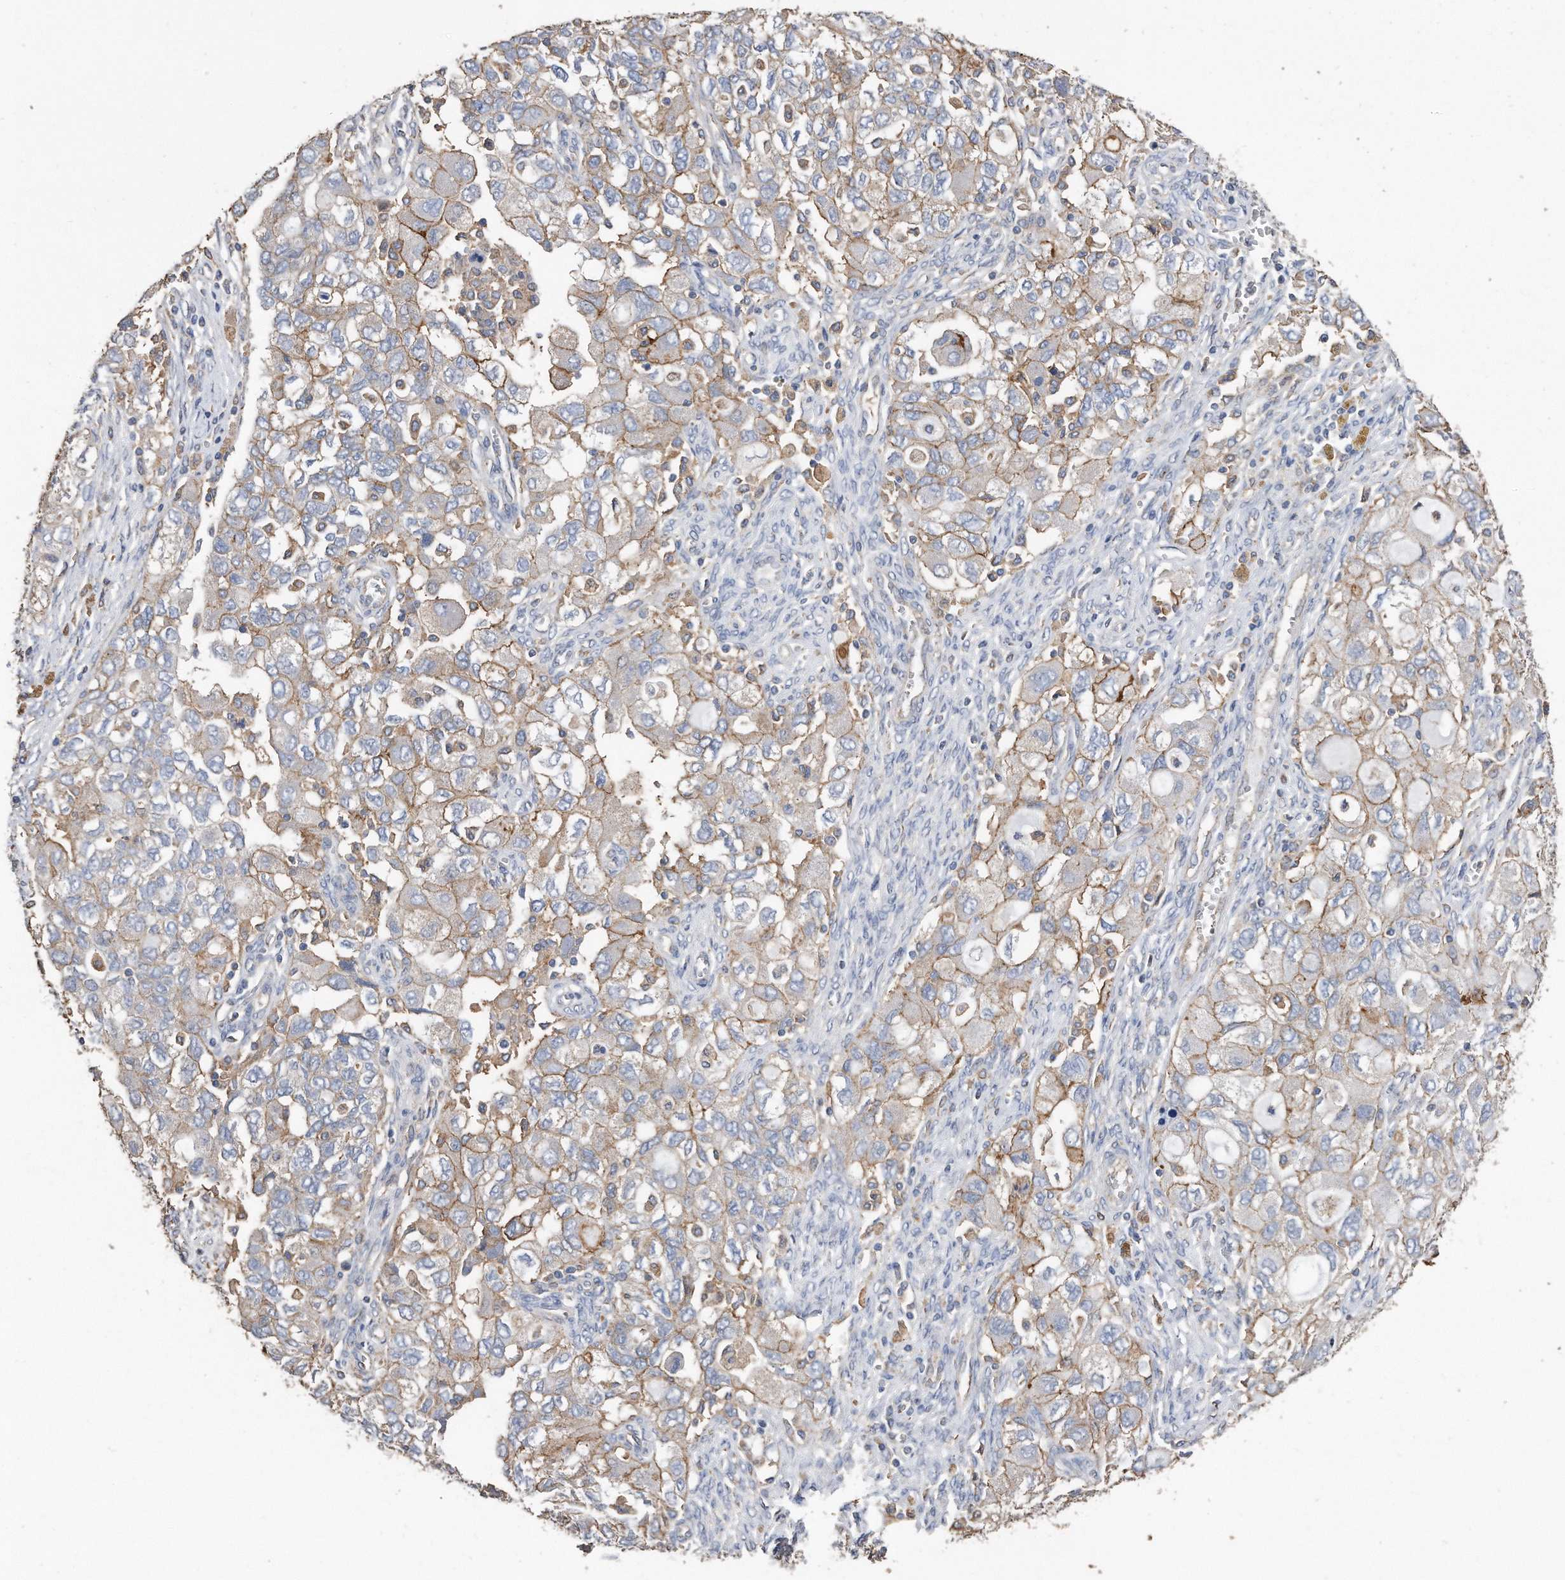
{"staining": {"intensity": "moderate", "quantity": "25%-75%", "location": "cytoplasmic/membranous"}, "tissue": "ovarian cancer", "cell_type": "Tumor cells", "image_type": "cancer", "snomed": [{"axis": "morphology", "description": "Carcinoma, NOS"}, {"axis": "morphology", "description": "Cystadenocarcinoma, serous, NOS"}, {"axis": "topography", "description": "Ovary"}], "caption": "A brown stain labels moderate cytoplasmic/membranous positivity of a protein in human ovarian cancer (carcinoma) tumor cells.", "gene": "CDCP1", "patient": {"sex": "female", "age": 69}}